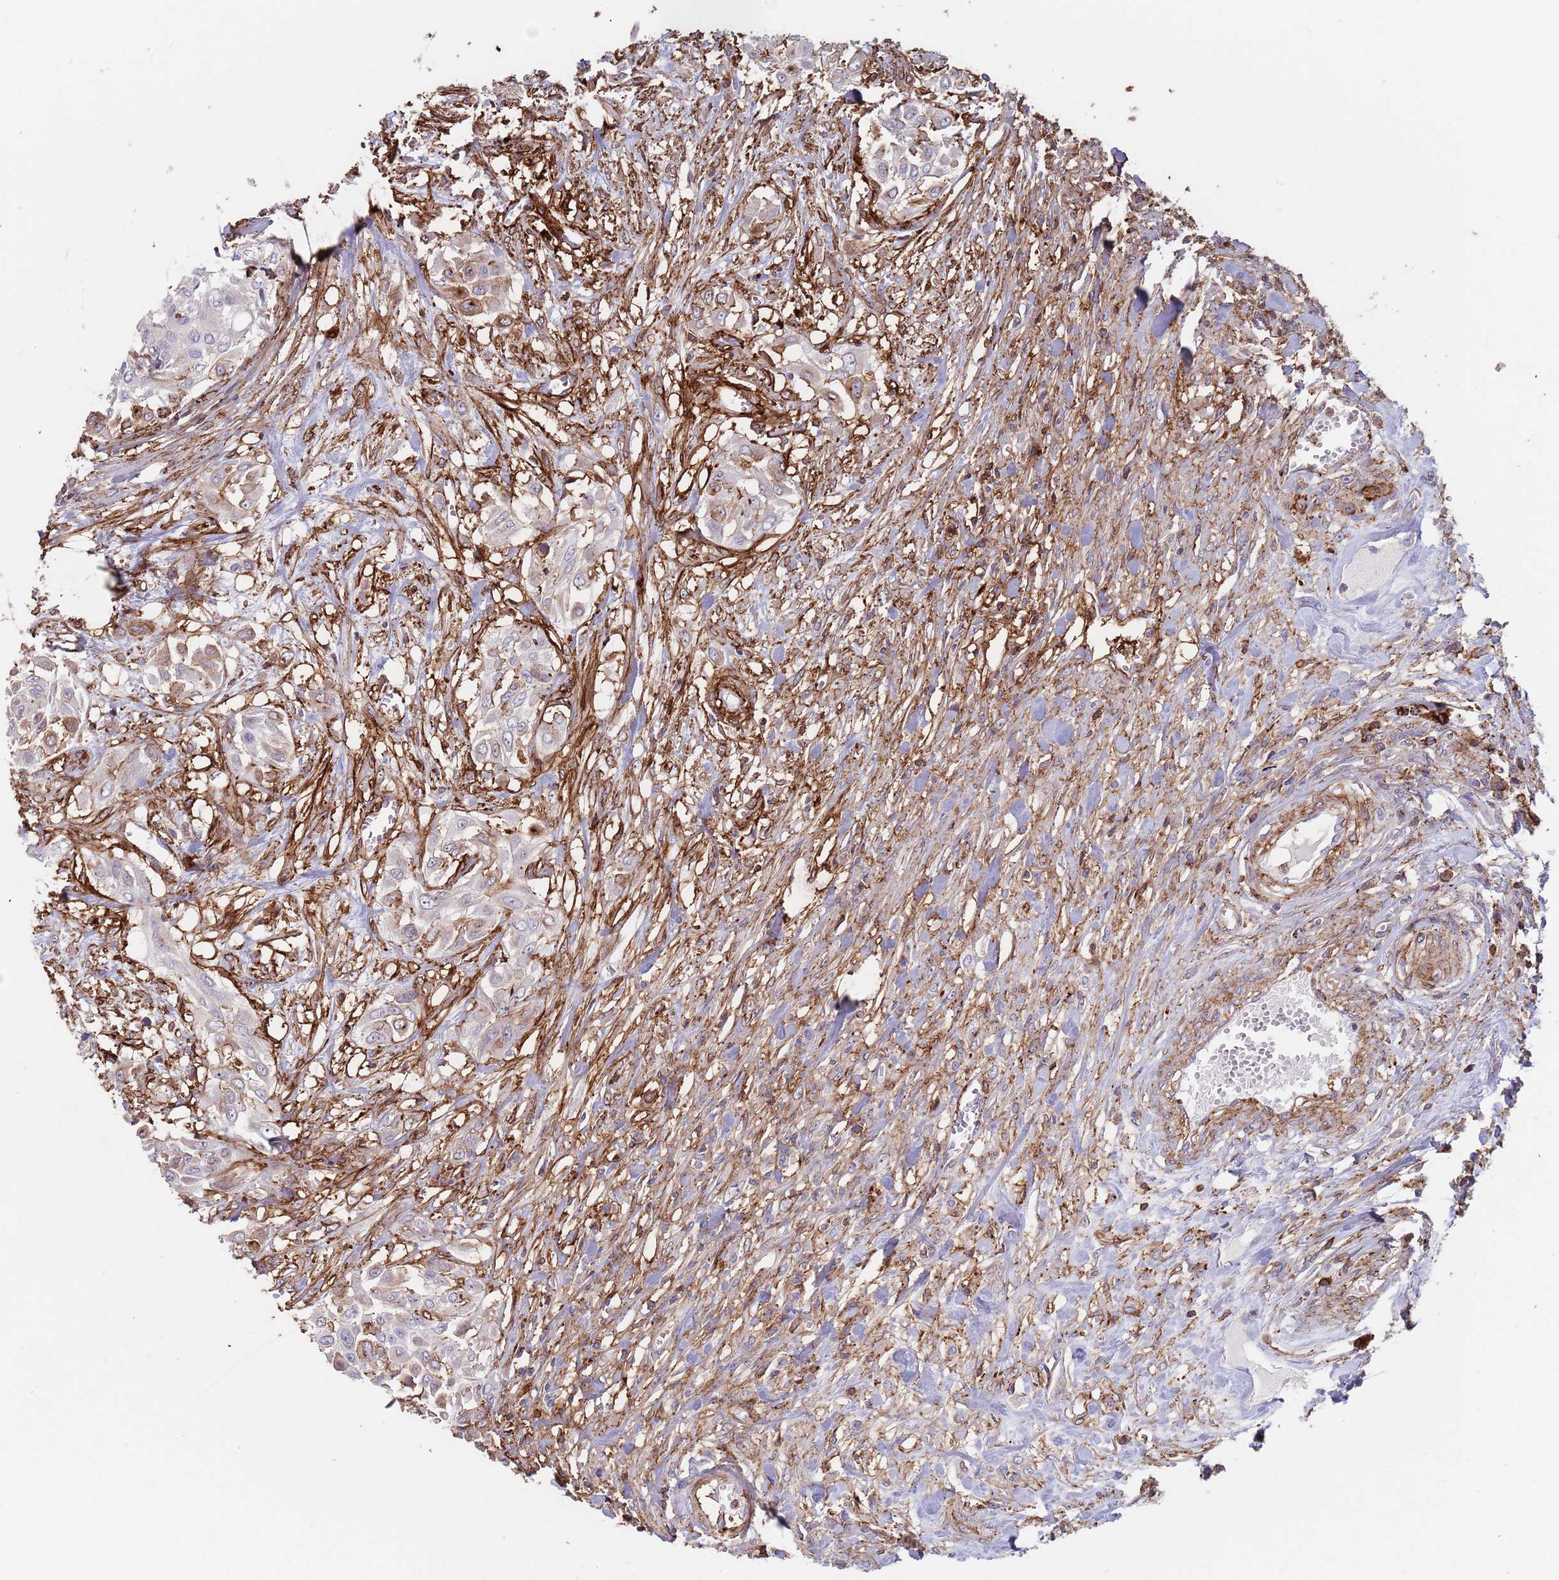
{"staining": {"intensity": "weak", "quantity": "25%-75%", "location": "cytoplasmic/membranous"}, "tissue": "urothelial cancer", "cell_type": "Tumor cells", "image_type": "cancer", "snomed": [{"axis": "morphology", "description": "Urothelial carcinoma, High grade"}, {"axis": "topography", "description": "Urinary bladder"}], "caption": "Human urothelial cancer stained for a protein (brown) exhibits weak cytoplasmic/membranous positive staining in about 25%-75% of tumor cells.", "gene": "RNF144A", "patient": {"sex": "male", "age": 57}}